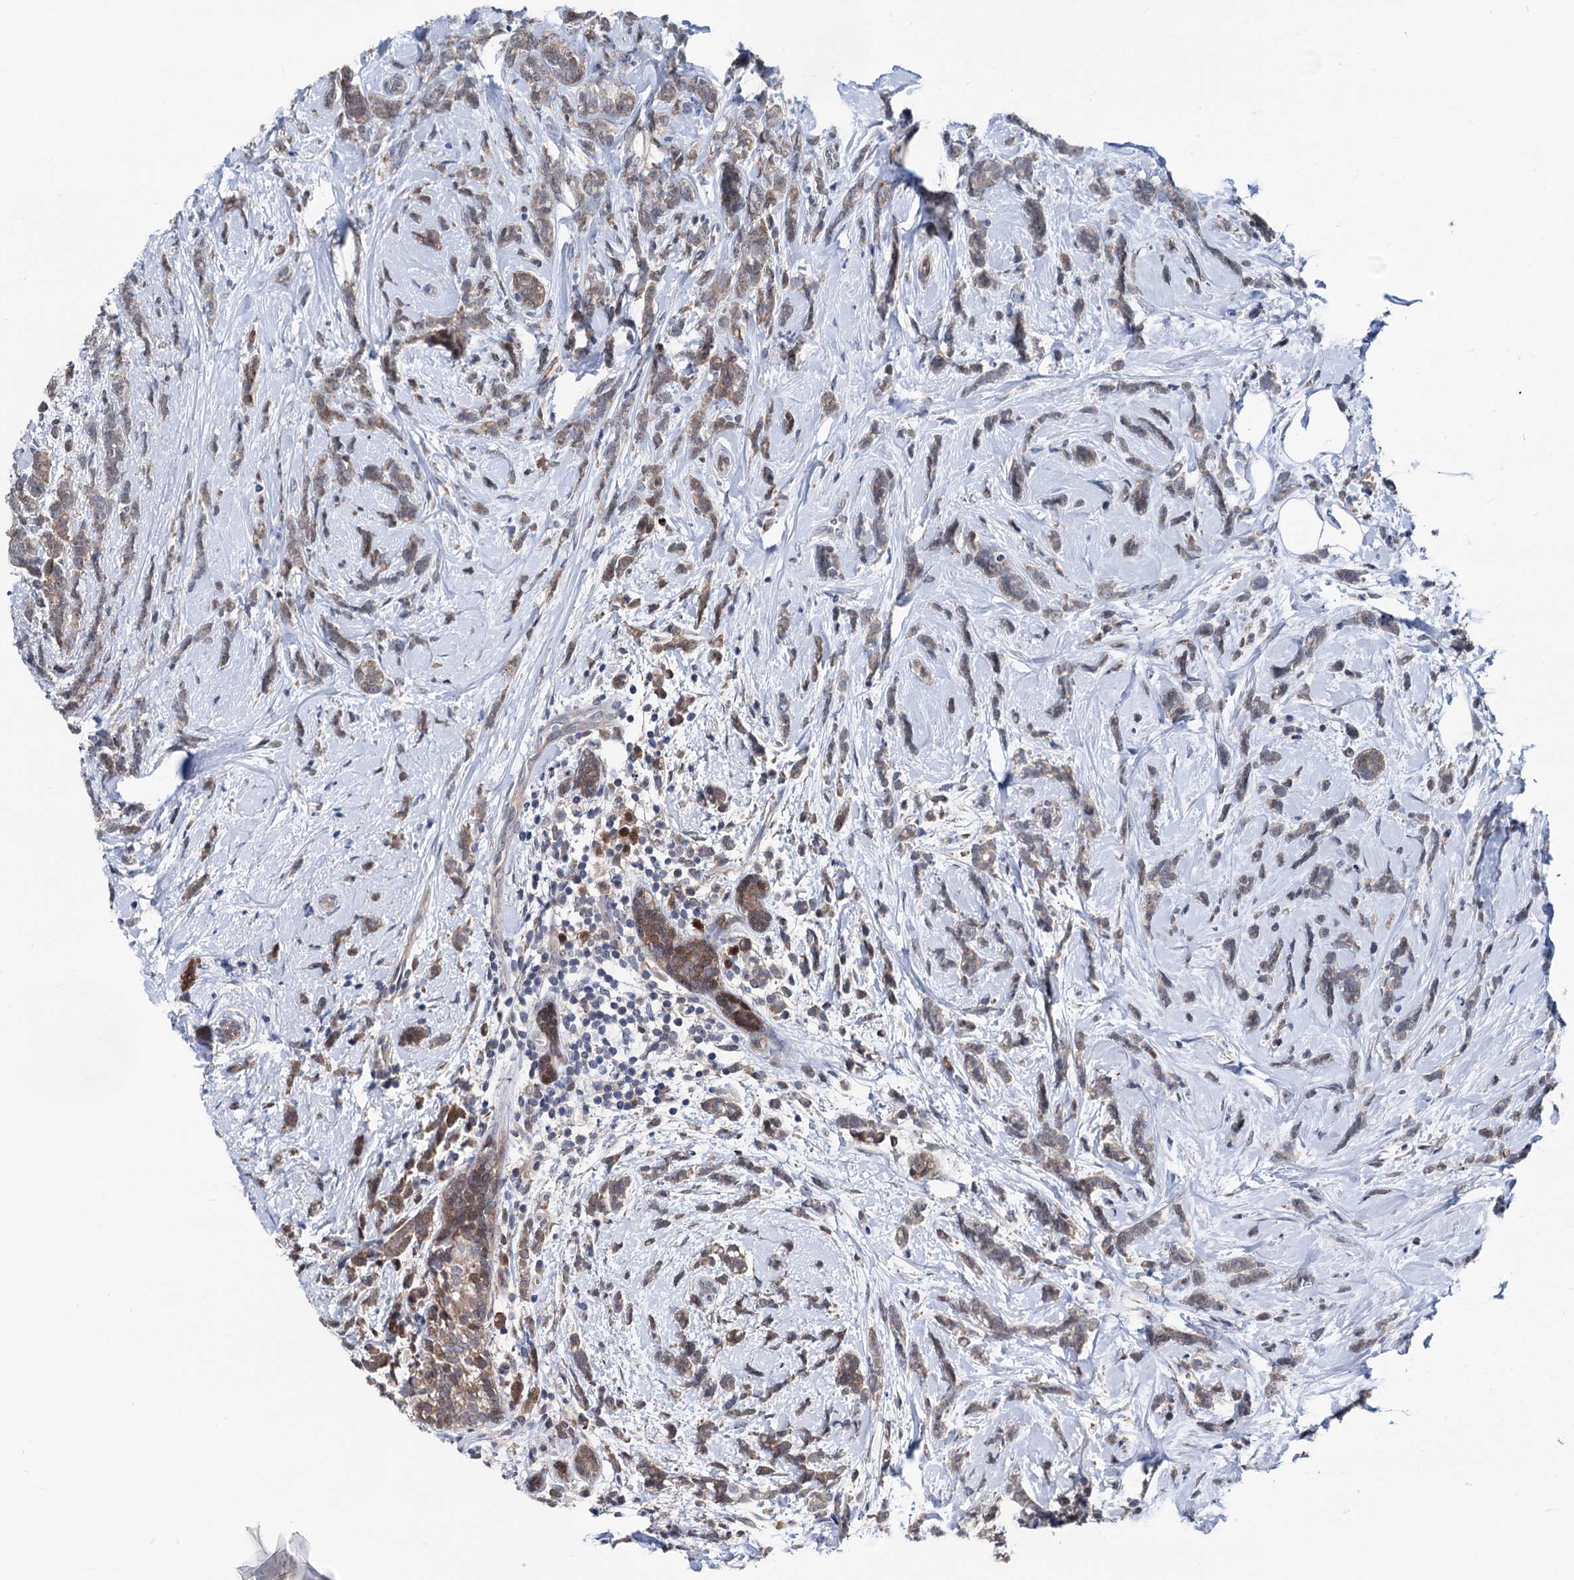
{"staining": {"intensity": "moderate", "quantity": "25%-75%", "location": "cytoplasmic/membranous"}, "tissue": "breast cancer", "cell_type": "Tumor cells", "image_type": "cancer", "snomed": [{"axis": "morphology", "description": "Lobular carcinoma"}, {"axis": "topography", "description": "Breast"}], "caption": "Protein analysis of breast cancer (lobular carcinoma) tissue reveals moderate cytoplasmic/membranous staining in about 25%-75% of tumor cells.", "gene": "GLO1", "patient": {"sex": "female", "age": 58}}